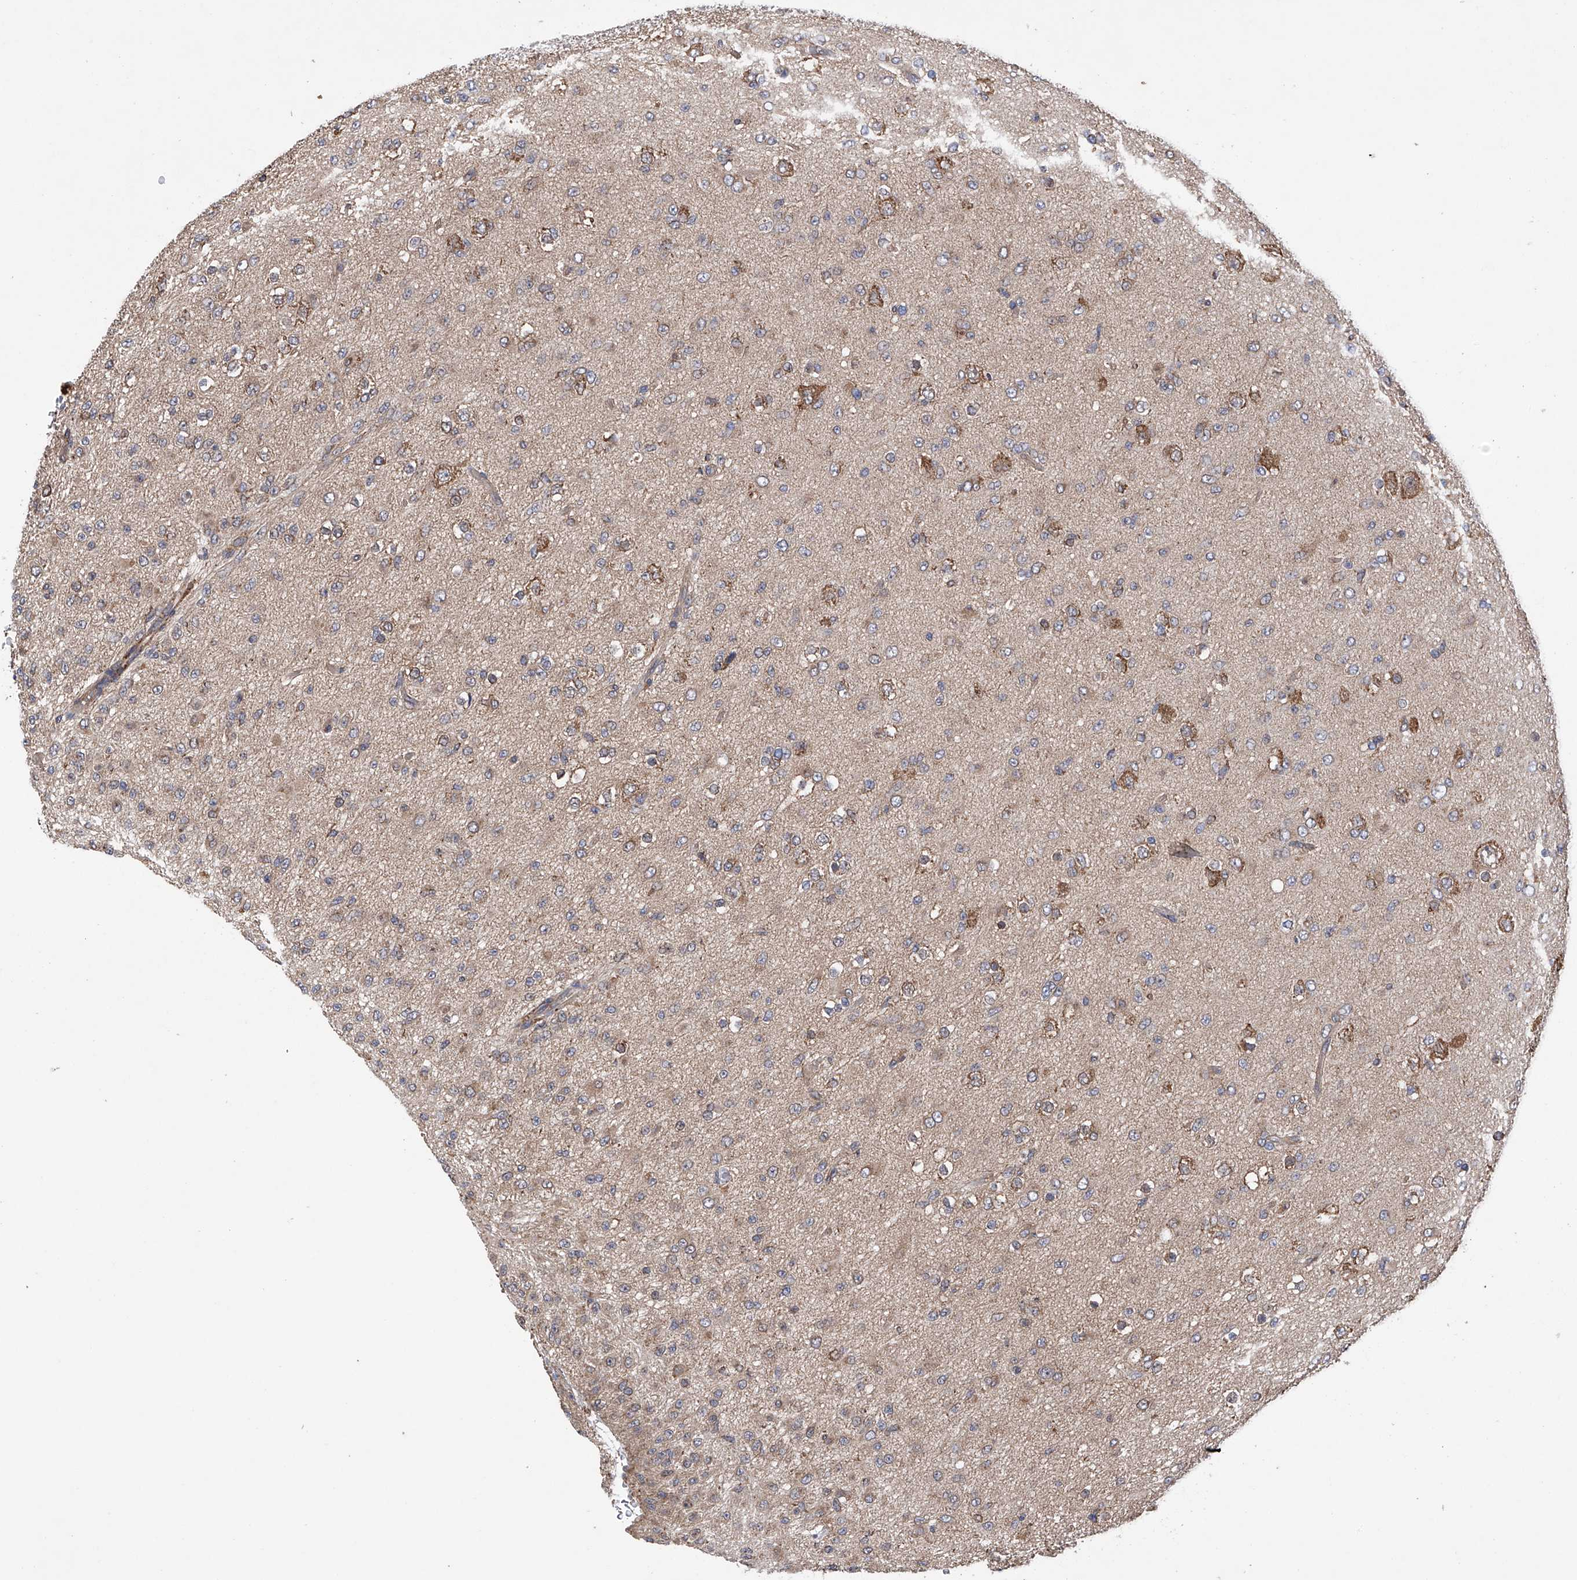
{"staining": {"intensity": "weak", "quantity": "25%-75%", "location": "cytoplasmic/membranous"}, "tissue": "glioma", "cell_type": "Tumor cells", "image_type": "cancer", "snomed": [{"axis": "morphology", "description": "Glioma, malignant, Low grade"}, {"axis": "topography", "description": "Brain"}], "caption": "IHC micrograph of glioma stained for a protein (brown), which reveals low levels of weak cytoplasmic/membranous staining in approximately 25%-75% of tumor cells.", "gene": "DNAH8", "patient": {"sex": "male", "age": 65}}